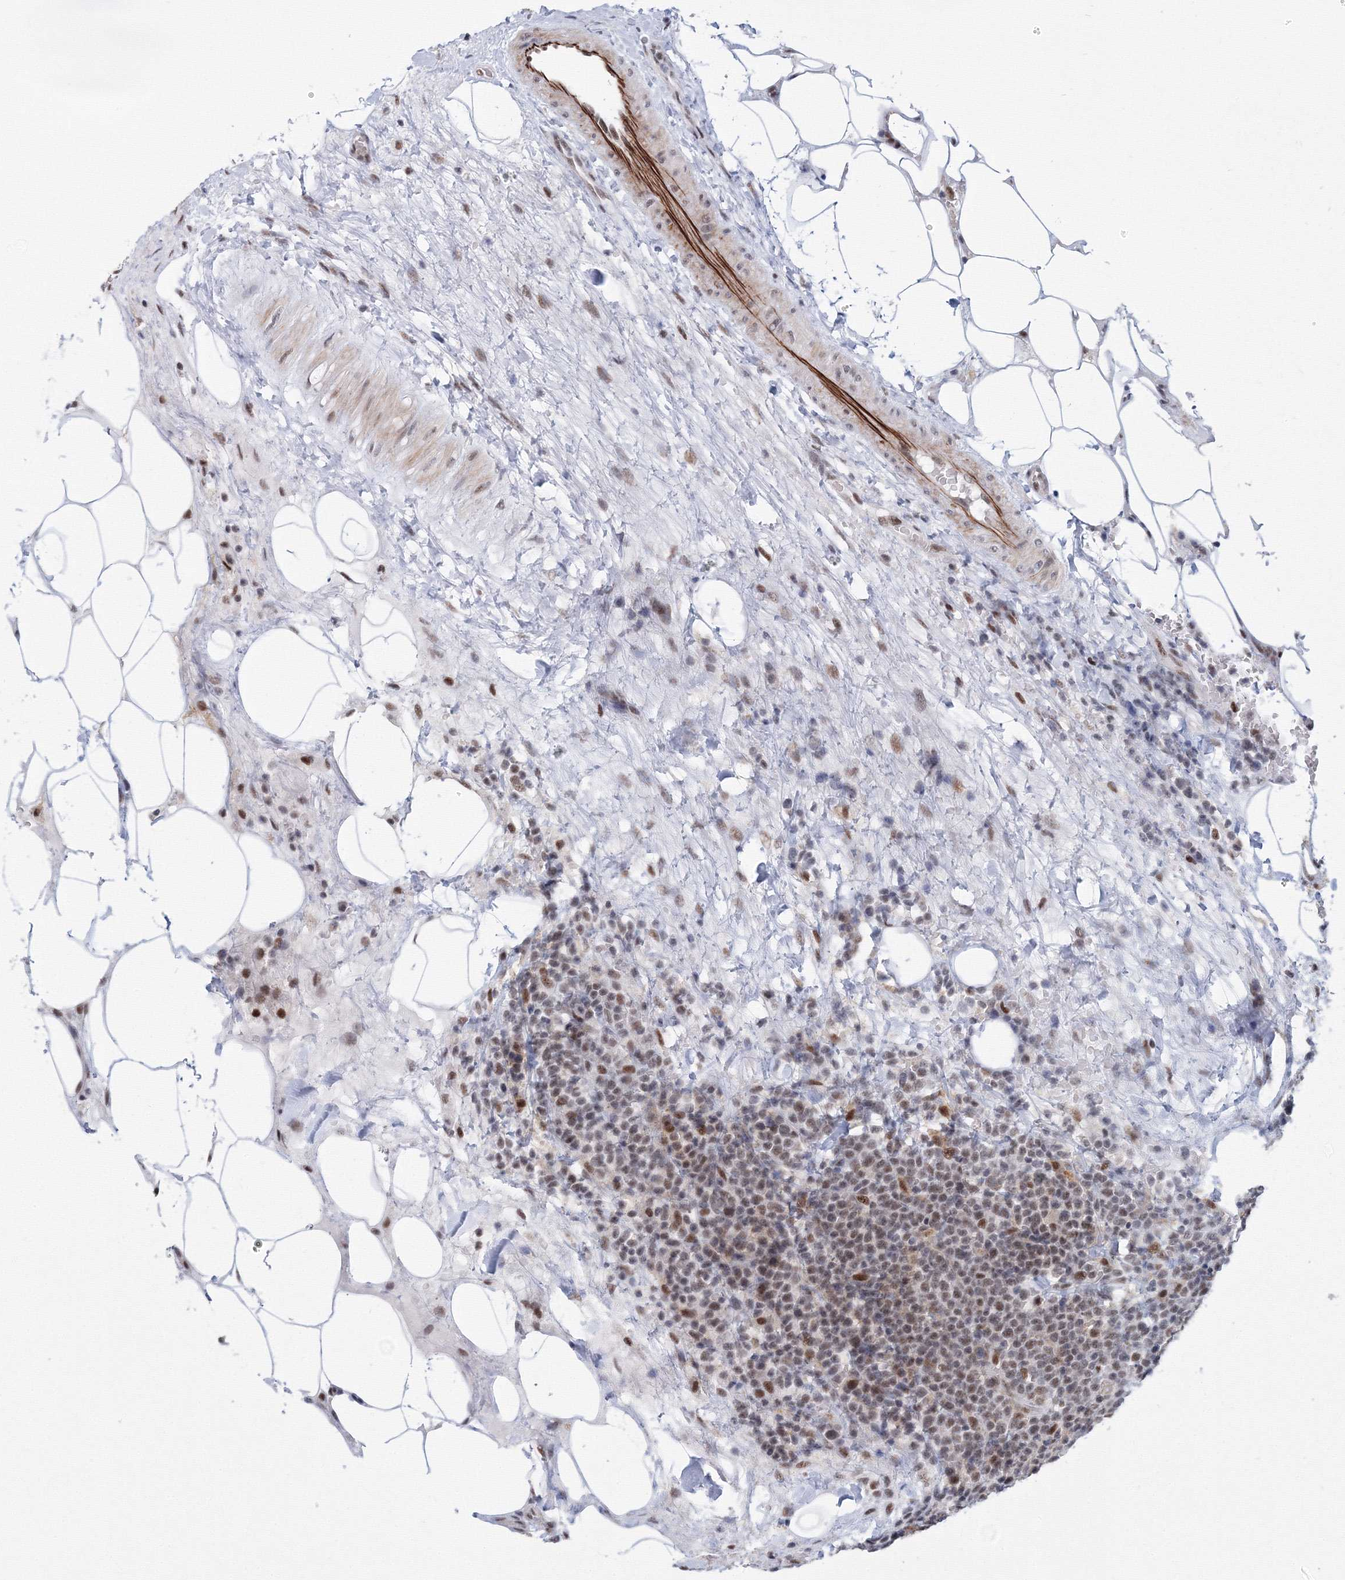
{"staining": {"intensity": "moderate", "quantity": ">75%", "location": "nuclear"}, "tissue": "lymphoma", "cell_type": "Tumor cells", "image_type": "cancer", "snomed": [{"axis": "morphology", "description": "Malignant lymphoma, non-Hodgkin's type, High grade"}, {"axis": "topography", "description": "Lymph node"}], "caption": "IHC staining of malignant lymphoma, non-Hodgkin's type (high-grade), which demonstrates medium levels of moderate nuclear staining in approximately >75% of tumor cells indicating moderate nuclear protein staining. The staining was performed using DAB (3,3'-diaminobenzidine) (brown) for protein detection and nuclei were counterstained in hematoxylin (blue).", "gene": "SF3B6", "patient": {"sex": "male", "age": 61}}